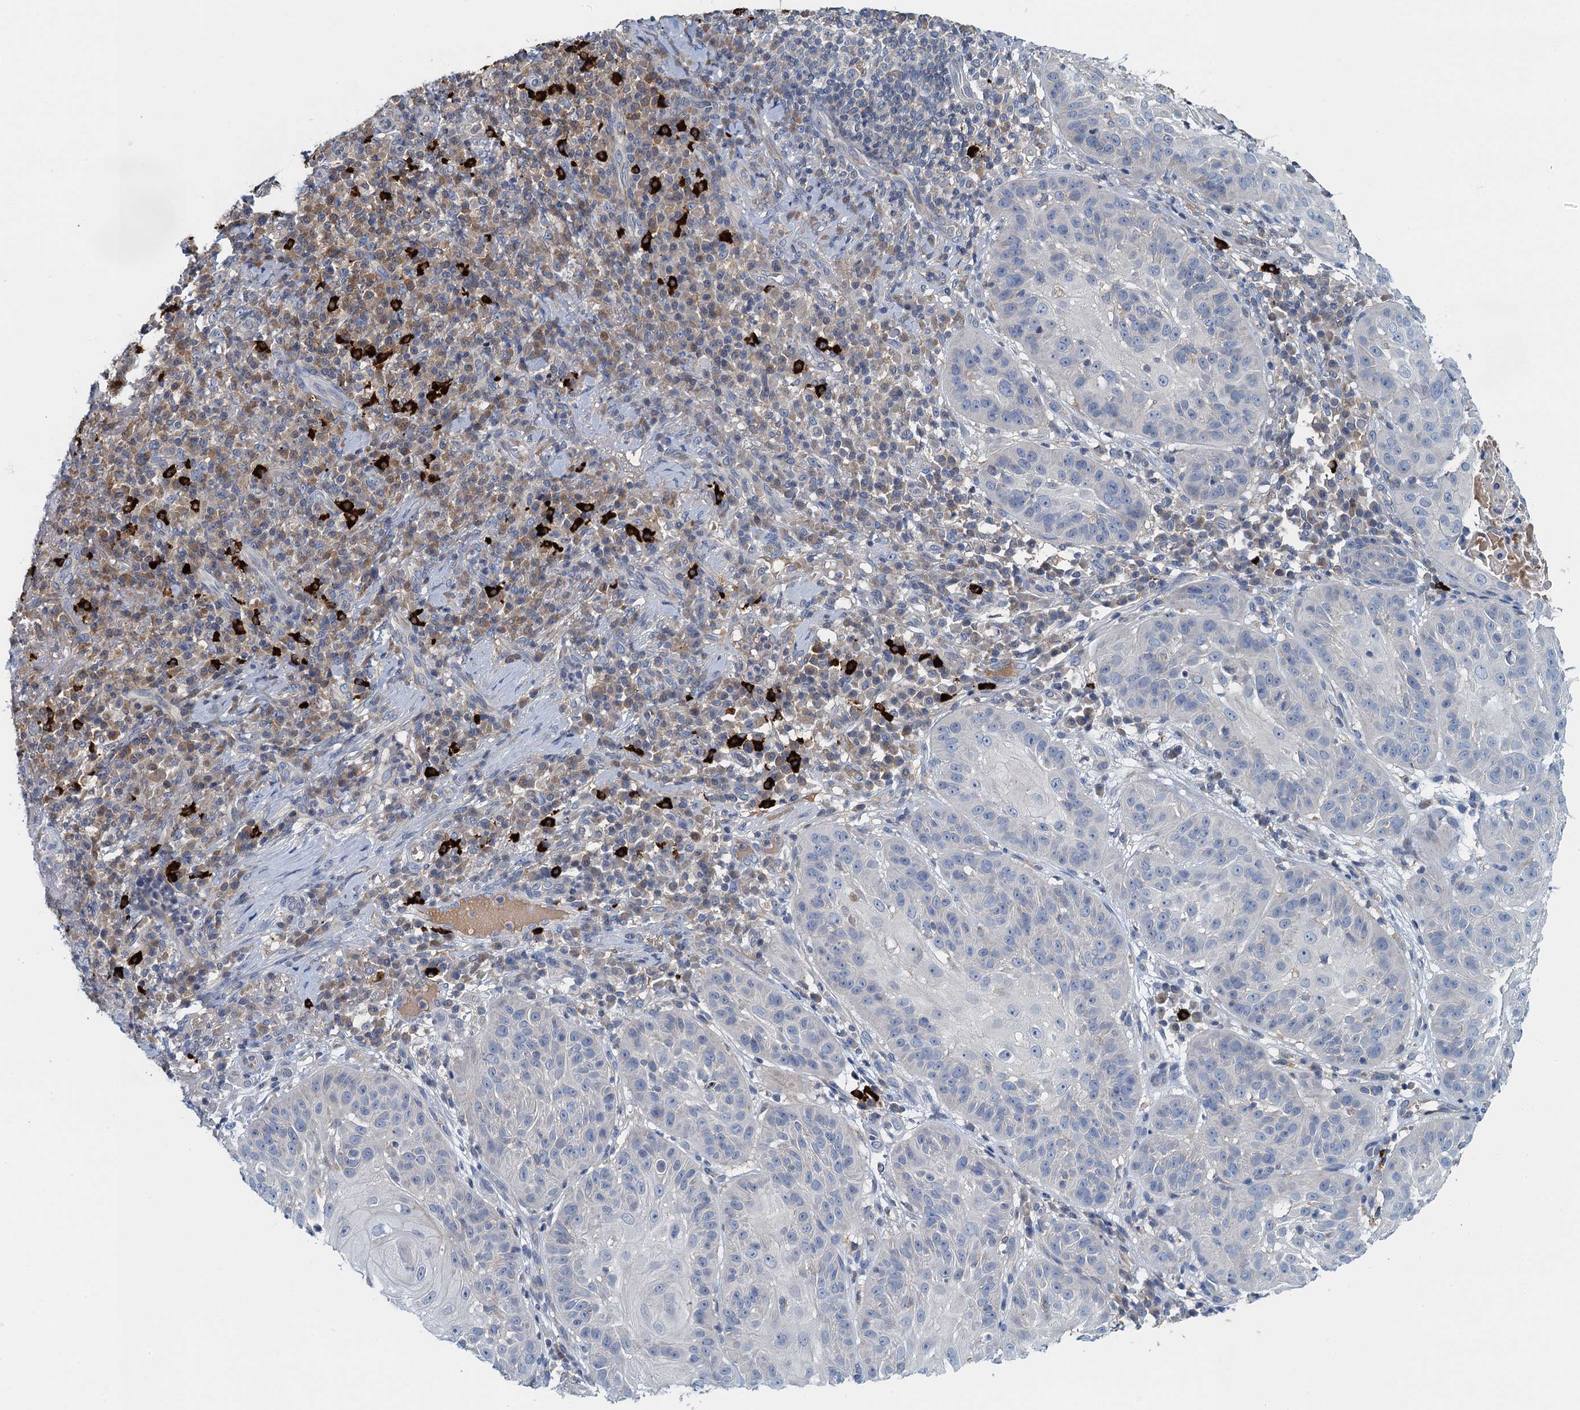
{"staining": {"intensity": "negative", "quantity": "none", "location": "none"}, "tissue": "skin cancer", "cell_type": "Tumor cells", "image_type": "cancer", "snomed": [{"axis": "morphology", "description": "Normal tissue, NOS"}, {"axis": "morphology", "description": "Basal cell carcinoma"}, {"axis": "topography", "description": "Skin"}], "caption": "A high-resolution histopathology image shows immunohistochemistry staining of skin cancer (basal cell carcinoma), which exhibits no significant positivity in tumor cells. (Immunohistochemistry, brightfield microscopy, high magnification).", "gene": "NCKAP1L", "patient": {"sex": "male", "age": 93}}